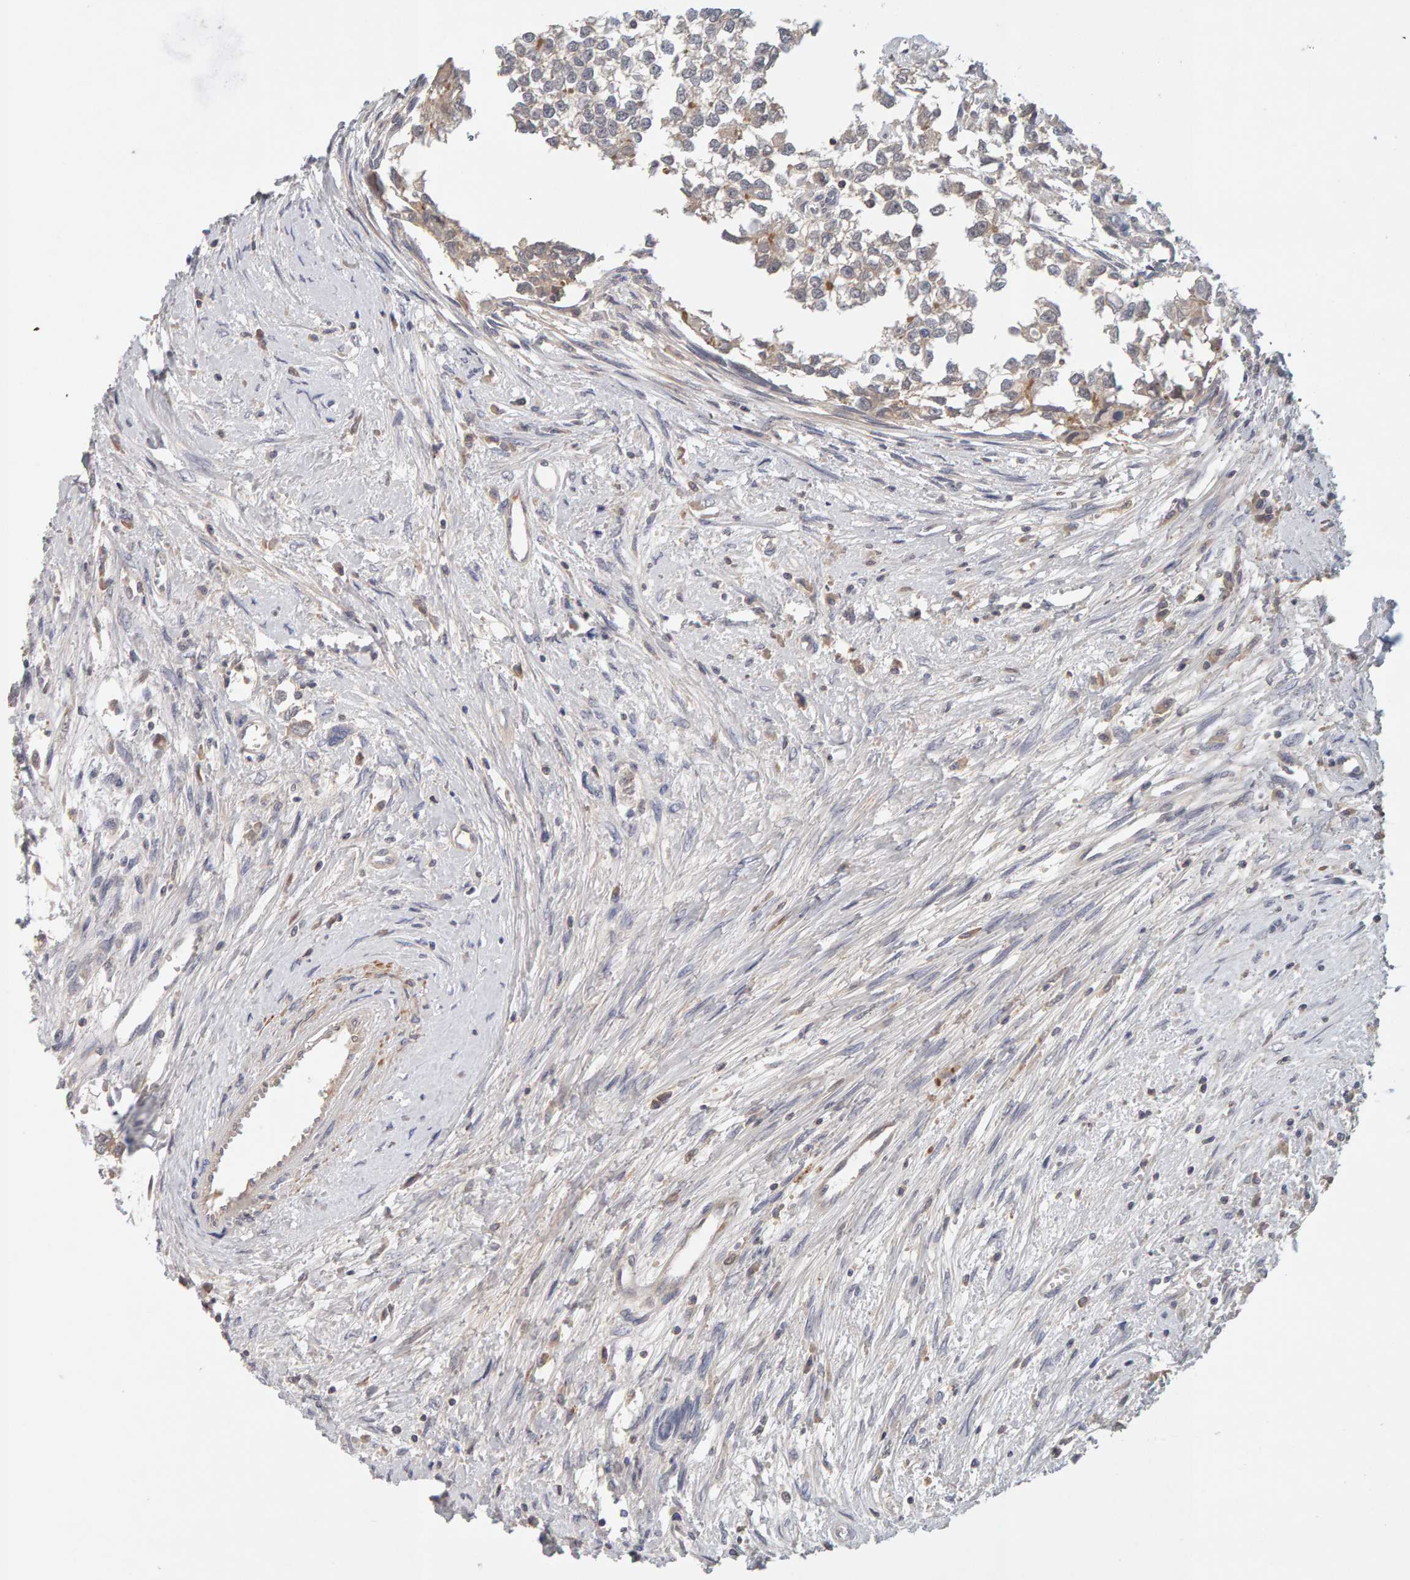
{"staining": {"intensity": "weak", "quantity": "<25%", "location": "cytoplasmic/membranous"}, "tissue": "testis cancer", "cell_type": "Tumor cells", "image_type": "cancer", "snomed": [{"axis": "morphology", "description": "Seminoma, NOS"}, {"axis": "morphology", "description": "Carcinoma, Embryonal, NOS"}, {"axis": "topography", "description": "Testis"}], "caption": "Human testis cancer (embryonal carcinoma) stained for a protein using IHC shows no expression in tumor cells.", "gene": "NUDCD1", "patient": {"sex": "male", "age": 51}}